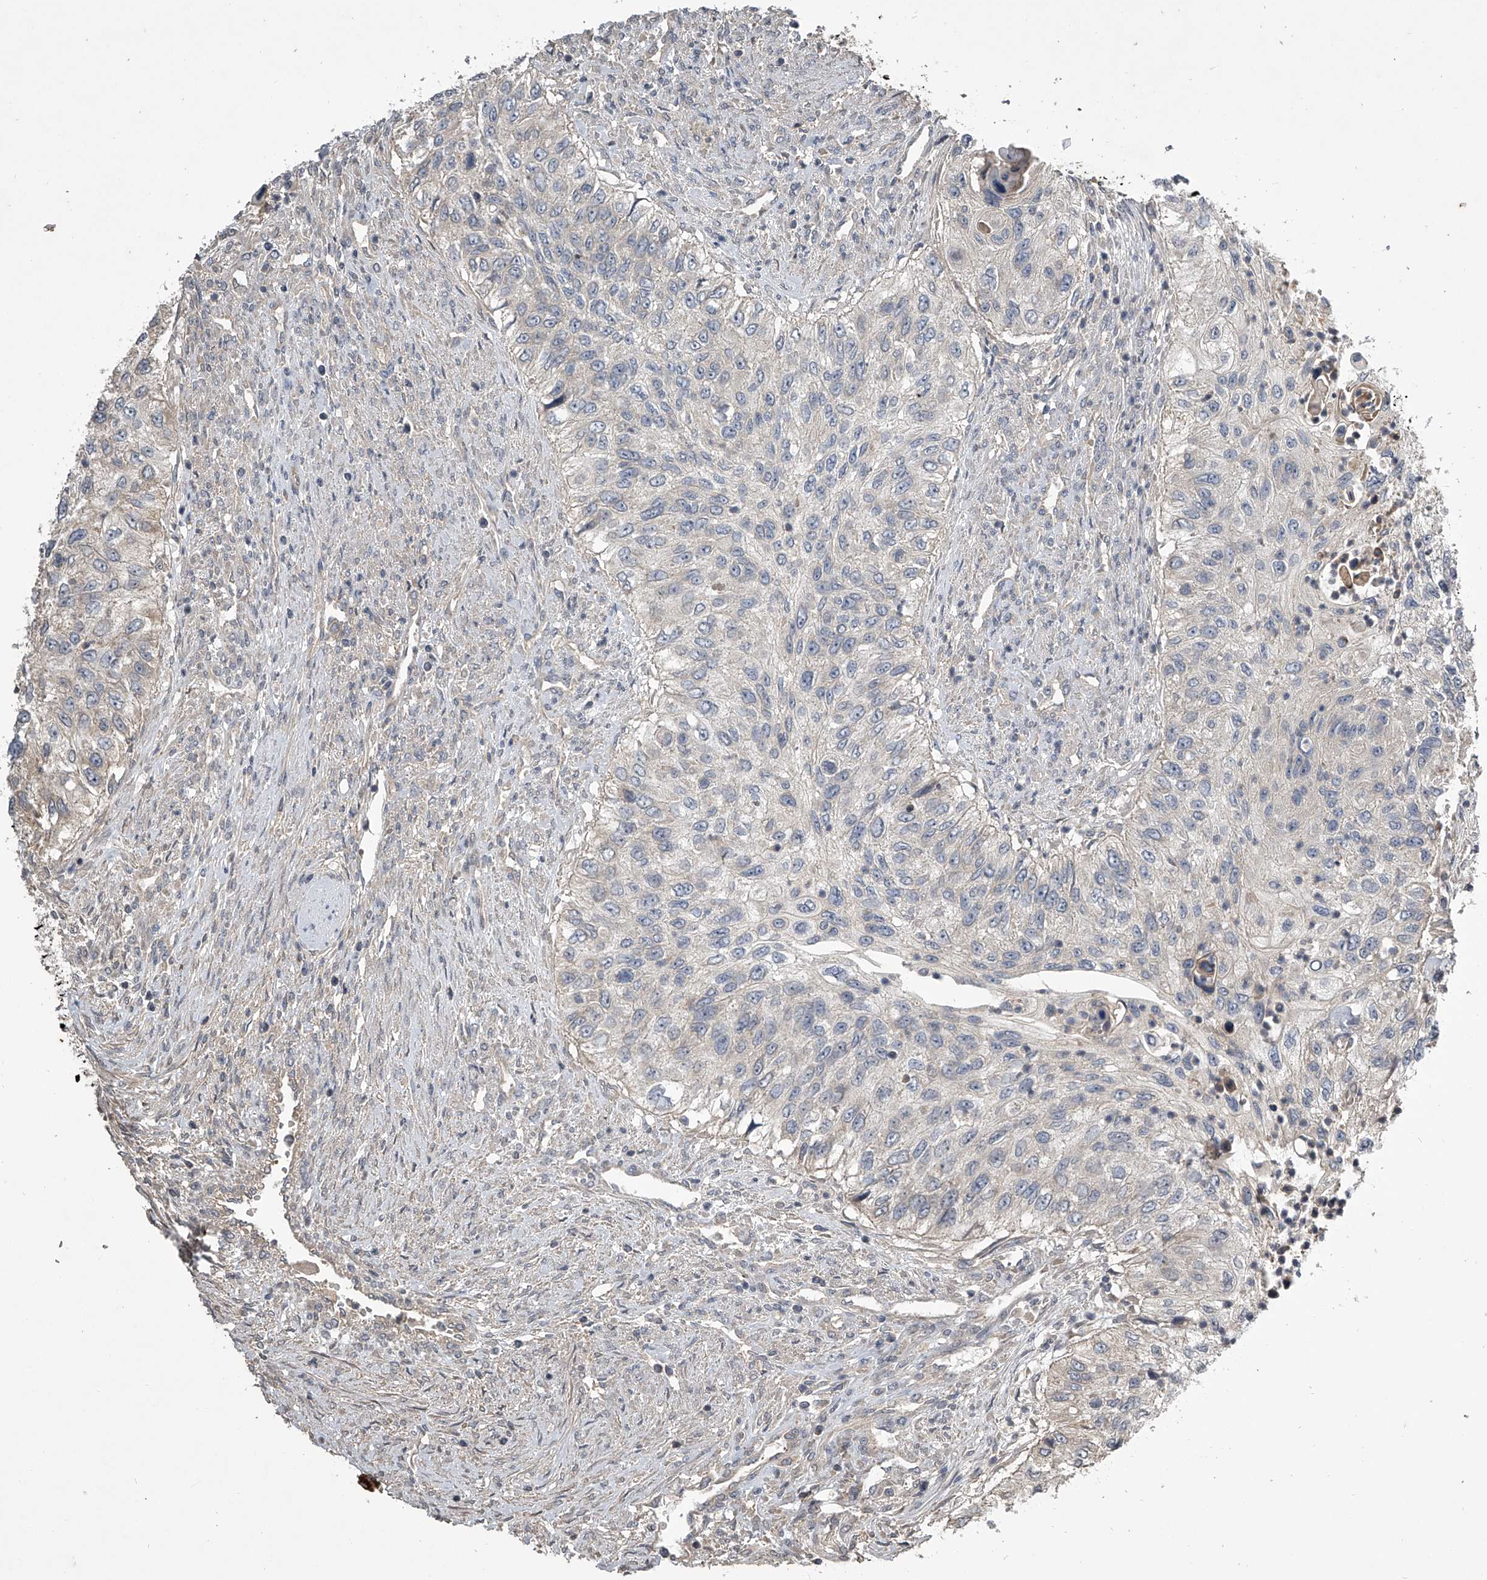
{"staining": {"intensity": "negative", "quantity": "none", "location": "none"}, "tissue": "urothelial cancer", "cell_type": "Tumor cells", "image_type": "cancer", "snomed": [{"axis": "morphology", "description": "Urothelial carcinoma, High grade"}, {"axis": "topography", "description": "Urinary bladder"}], "caption": "The immunohistochemistry histopathology image has no significant staining in tumor cells of high-grade urothelial carcinoma tissue. Nuclei are stained in blue.", "gene": "NFS1", "patient": {"sex": "female", "age": 60}}